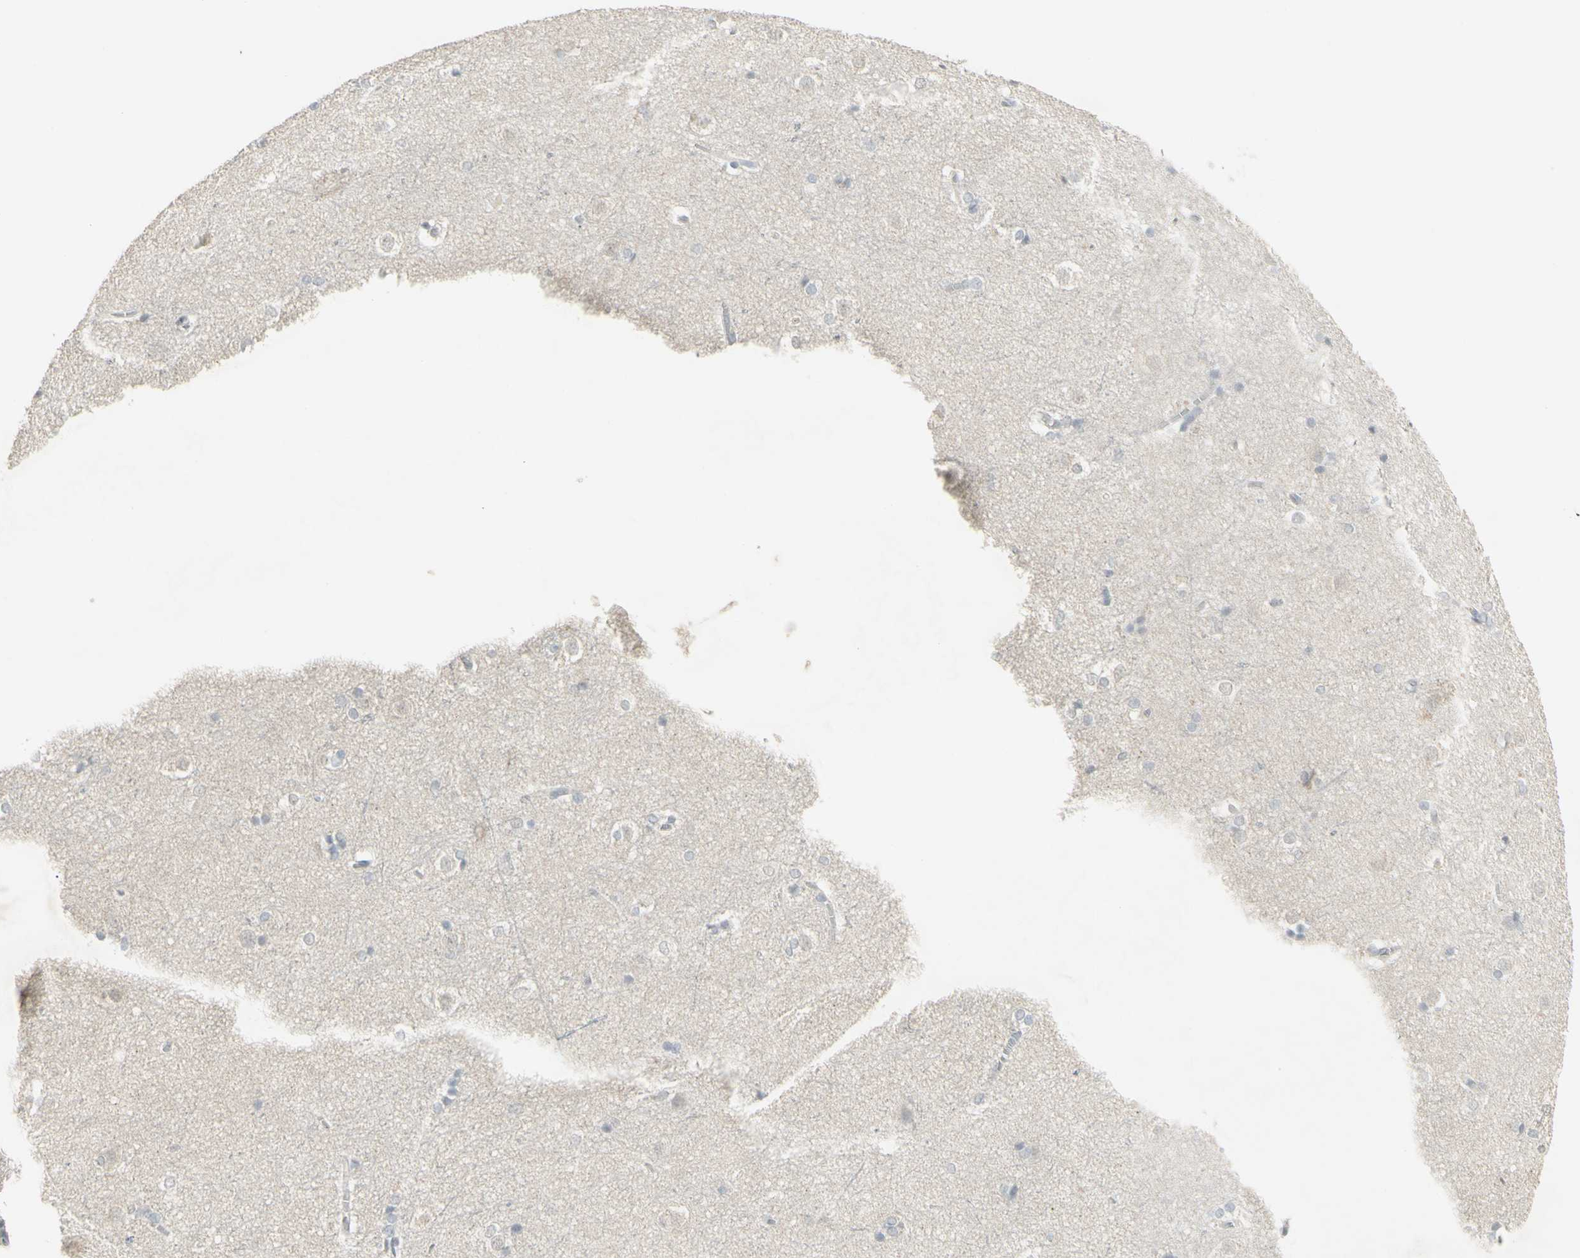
{"staining": {"intensity": "negative", "quantity": "none", "location": "none"}, "tissue": "caudate", "cell_type": "Glial cells", "image_type": "normal", "snomed": [{"axis": "morphology", "description": "Normal tissue, NOS"}, {"axis": "topography", "description": "Lateral ventricle wall"}], "caption": "A high-resolution image shows immunohistochemistry staining of normal caudate, which demonstrates no significant staining in glial cells. Nuclei are stained in blue.", "gene": "C1orf116", "patient": {"sex": "female", "age": 19}}